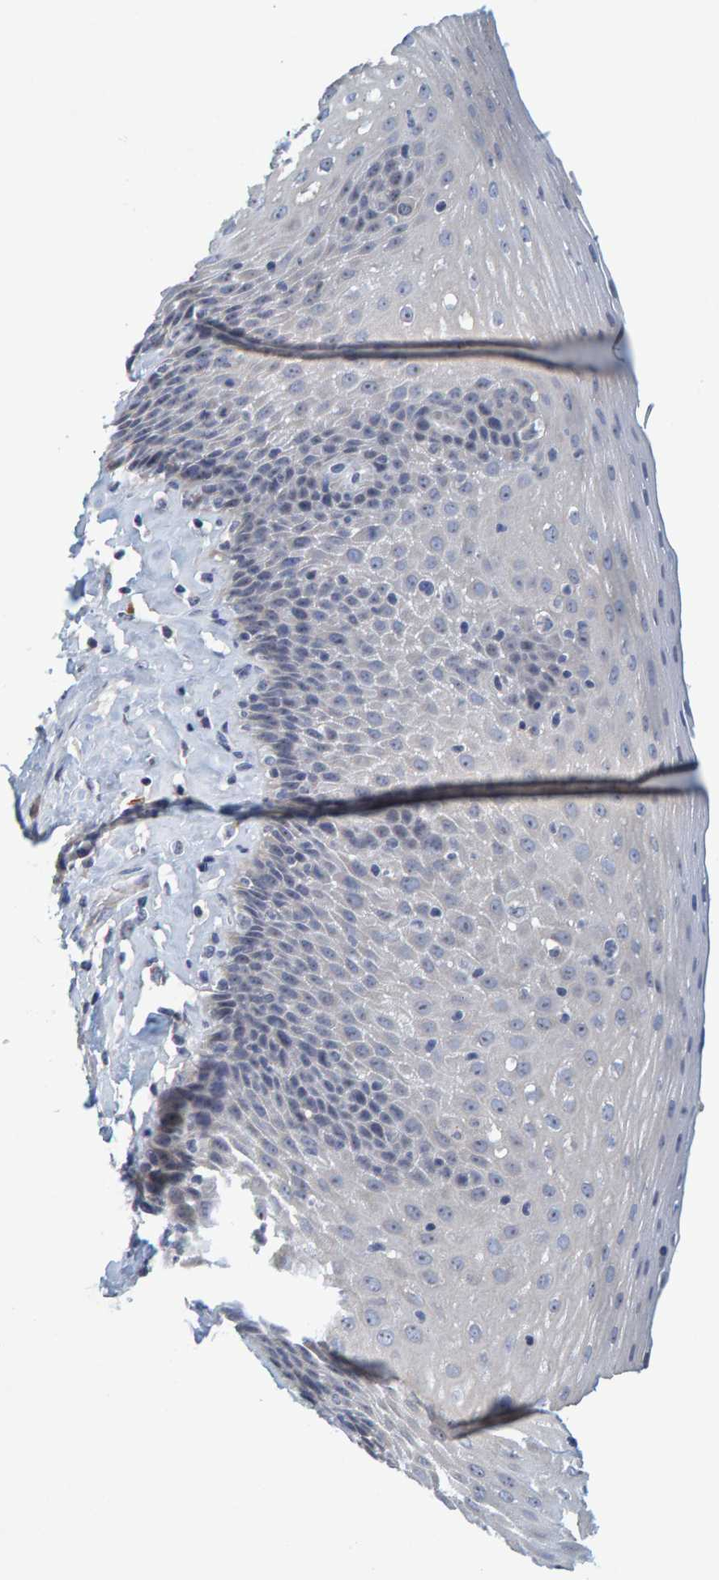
{"staining": {"intensity": "negative", "quantity": "none", "location": "none"}, "tissue": "esophagus", "cell_type": "Squamous epithelial cells", "image_type": "normal", "snomed": [{"axis": "morphology", "description": "Normal tissue, NOS"}, {"axis": "topography", "description": "Esophagus"}], "caption": "This is an immunohistochemistry (IHC) micrograph of benign human esophagus. There is no staining in squamous epithelial cells.", "gene": "ZNF77", "patient": {"sex": "female", "age": 61}}